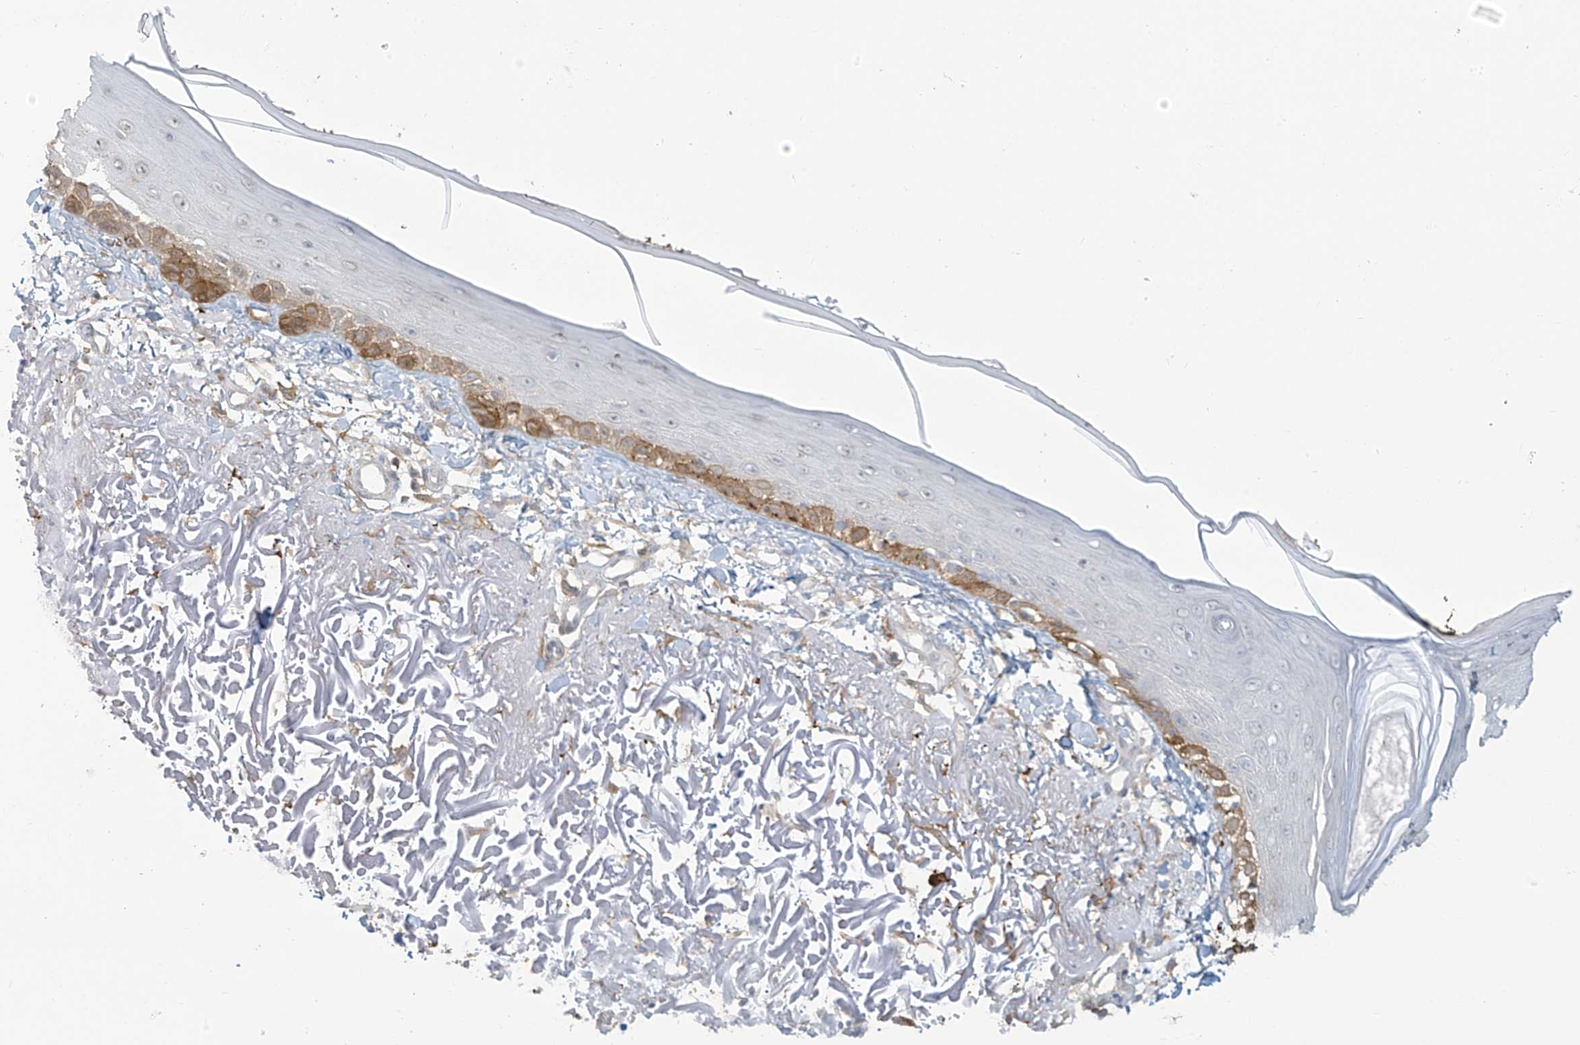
{"staining": {"intensity": "weak", "quantity": ">75%", "location": "cytoplasmic/membranous"}, "tissue": "skin", "cell_type": "Fibroblasts", "image_type": "normal", "snomed": [{"axis": "morphology", "description": "Normal tissue, NOS"}, {"axis": "topography", "description": "Skin"}, {"axis": "topography", "description": "Skeletal muscle"}], "caption": "Immunohistochemistry (IHC) of unremarkable human skin exhibits low levels of weak cytoplasmic/membranous positivity in about >75% of fibroblasts.", "gene": "TAGAP", "patient": {"sex": "male", "age": 83}}